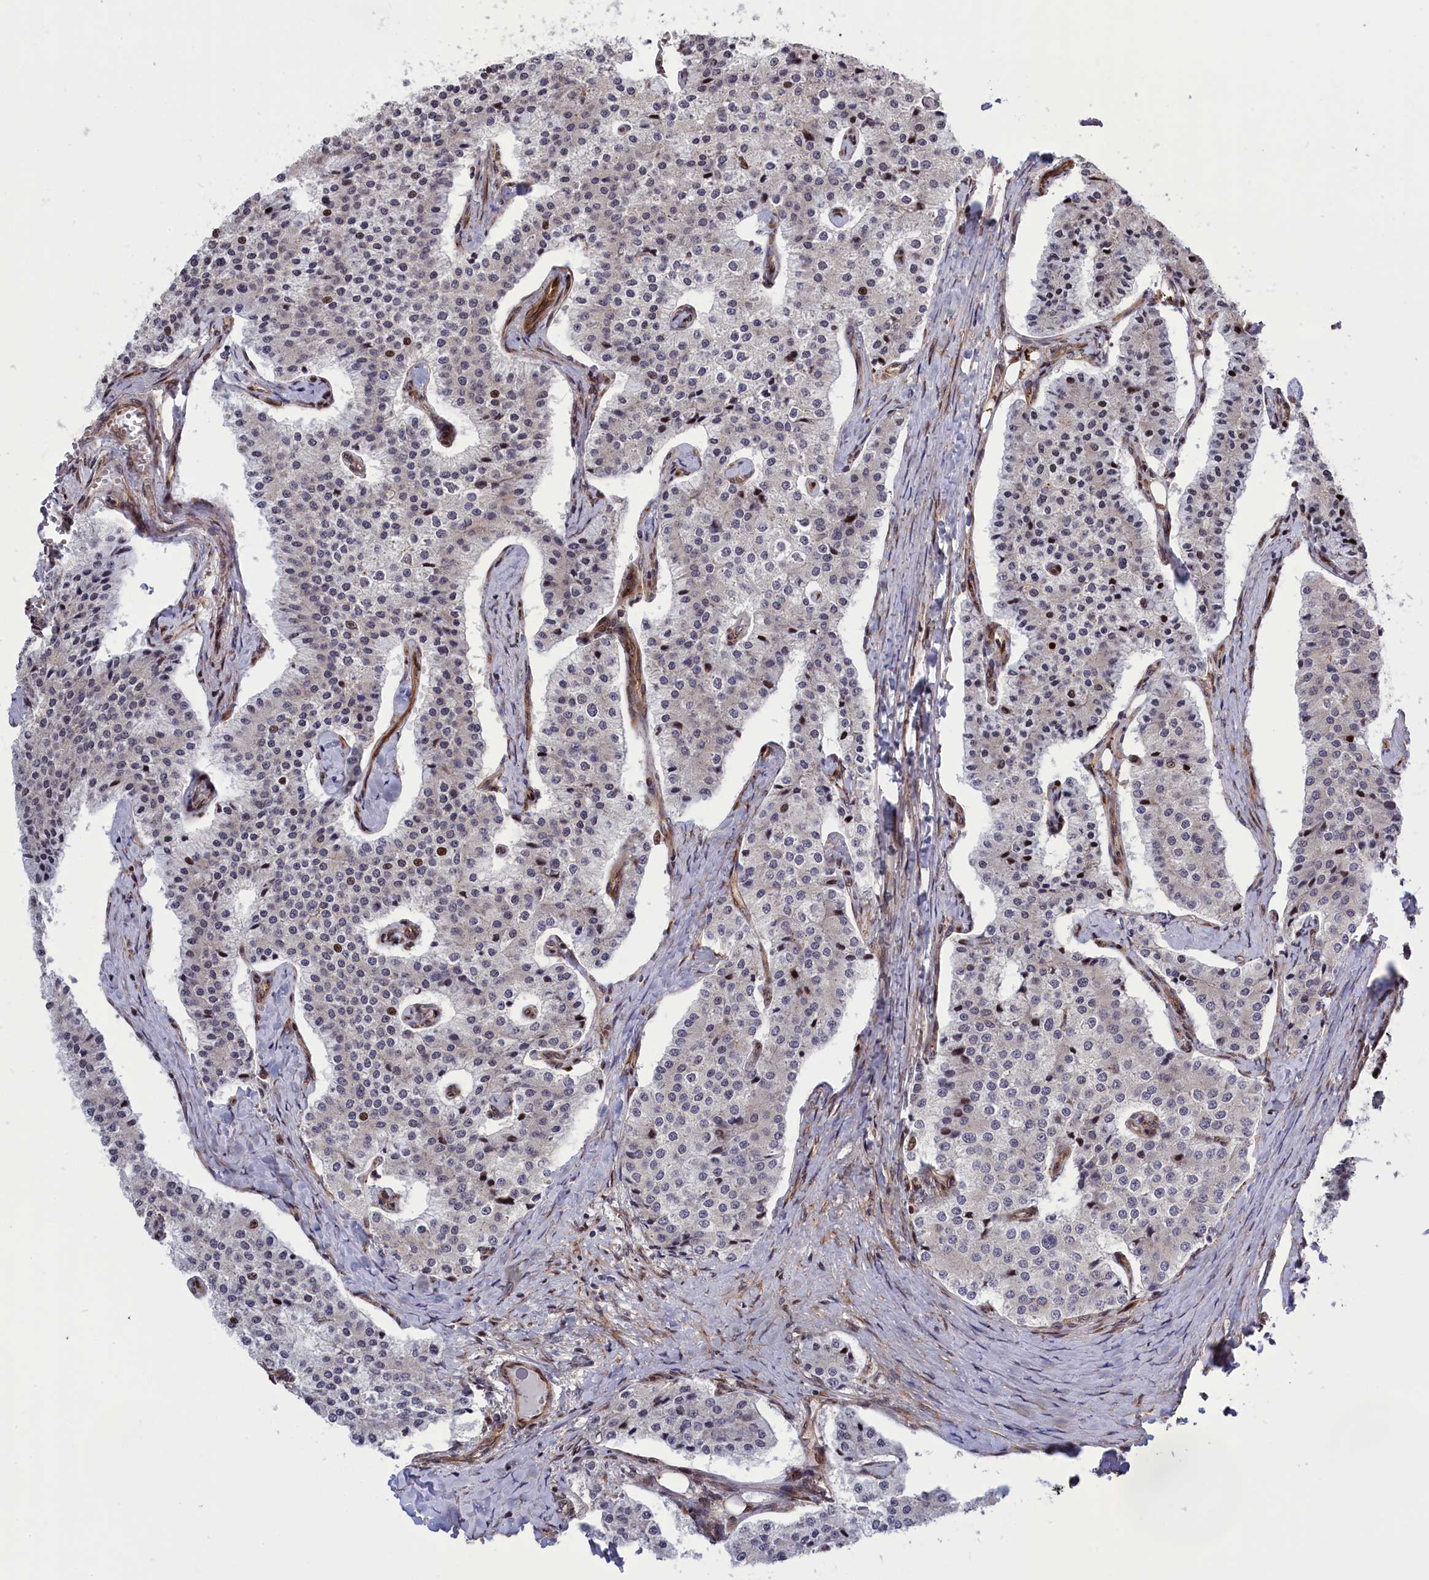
{"staining": {"intensity": "moderate", "quantity": "<25%", "location": "nuclear"}, "tissue": "carcinoid", "cell_type": "Tumor cells", "image_type": "cancer", "snomed": [{"axis": "morphology", "description": "Carcinoid, malignant, NOS"}, {"axis": "topography", "description": "Colon"}], "caption": "About <25% of tumor cells in human carcinoid (malignant) display moderate nuclear protein expression as visualized by brown immunohistochemical staining.", "gene": "DDX60L", "patient": {"sex": "female", "age": 52}}